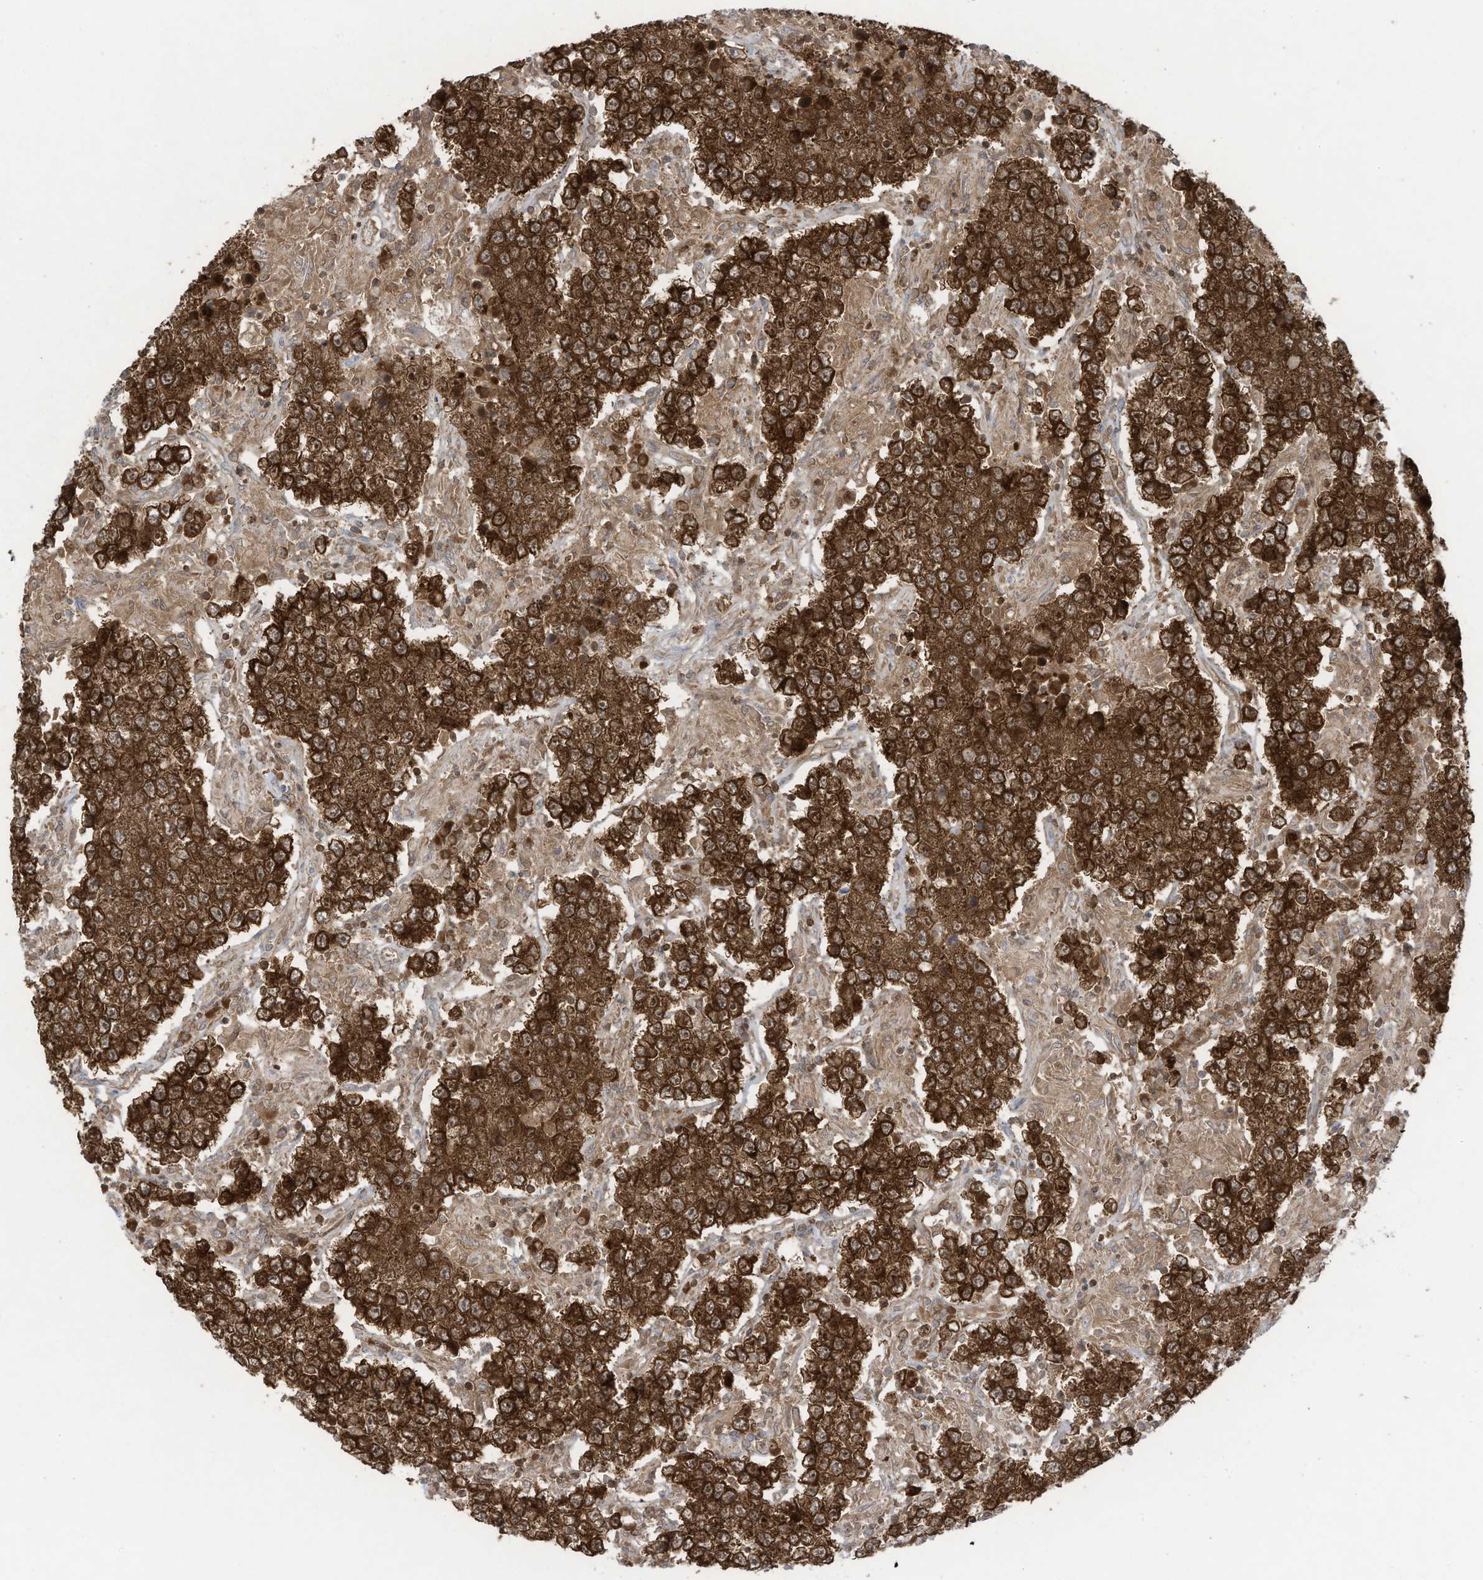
{"staining": {"intensity": "strong", "quantity": ">75%", "location": "cytoplasmic/membranous,nuclear"}, "tissue": "testis cancer", "cell_type": "Tumor cells", "image_type": "cancer", "snomed": [{"axis": "morphology", "description": "Normal tissue, NOS"}, {"axis": "morphology", "description": "Urothelial carcinoma, High grade"}, {"axis": "morphology", "description": "Seminoma, NOS"}, {"axis": "morphology", "description": "Carcinoma, Embryonal, NOS"}, {"axis": "topography", "description": "Urinary bladder"}, {"axis": "topography", "description": "Testis"}], "caption": "A high-resolution photomicrograph shows immunohistochemistry staining of testis high-grade urothelial carcinoma, which exhibits strong cytoplasmic/membranous and nuclear expression in about >75% of tumor cells. The staining was performed using DAB, with brown indicating positive protein expression. Nuclei are stained blue with hematoxylin.", "gene": "OLA1", "patient": {"sex": "male", "age": 41}}